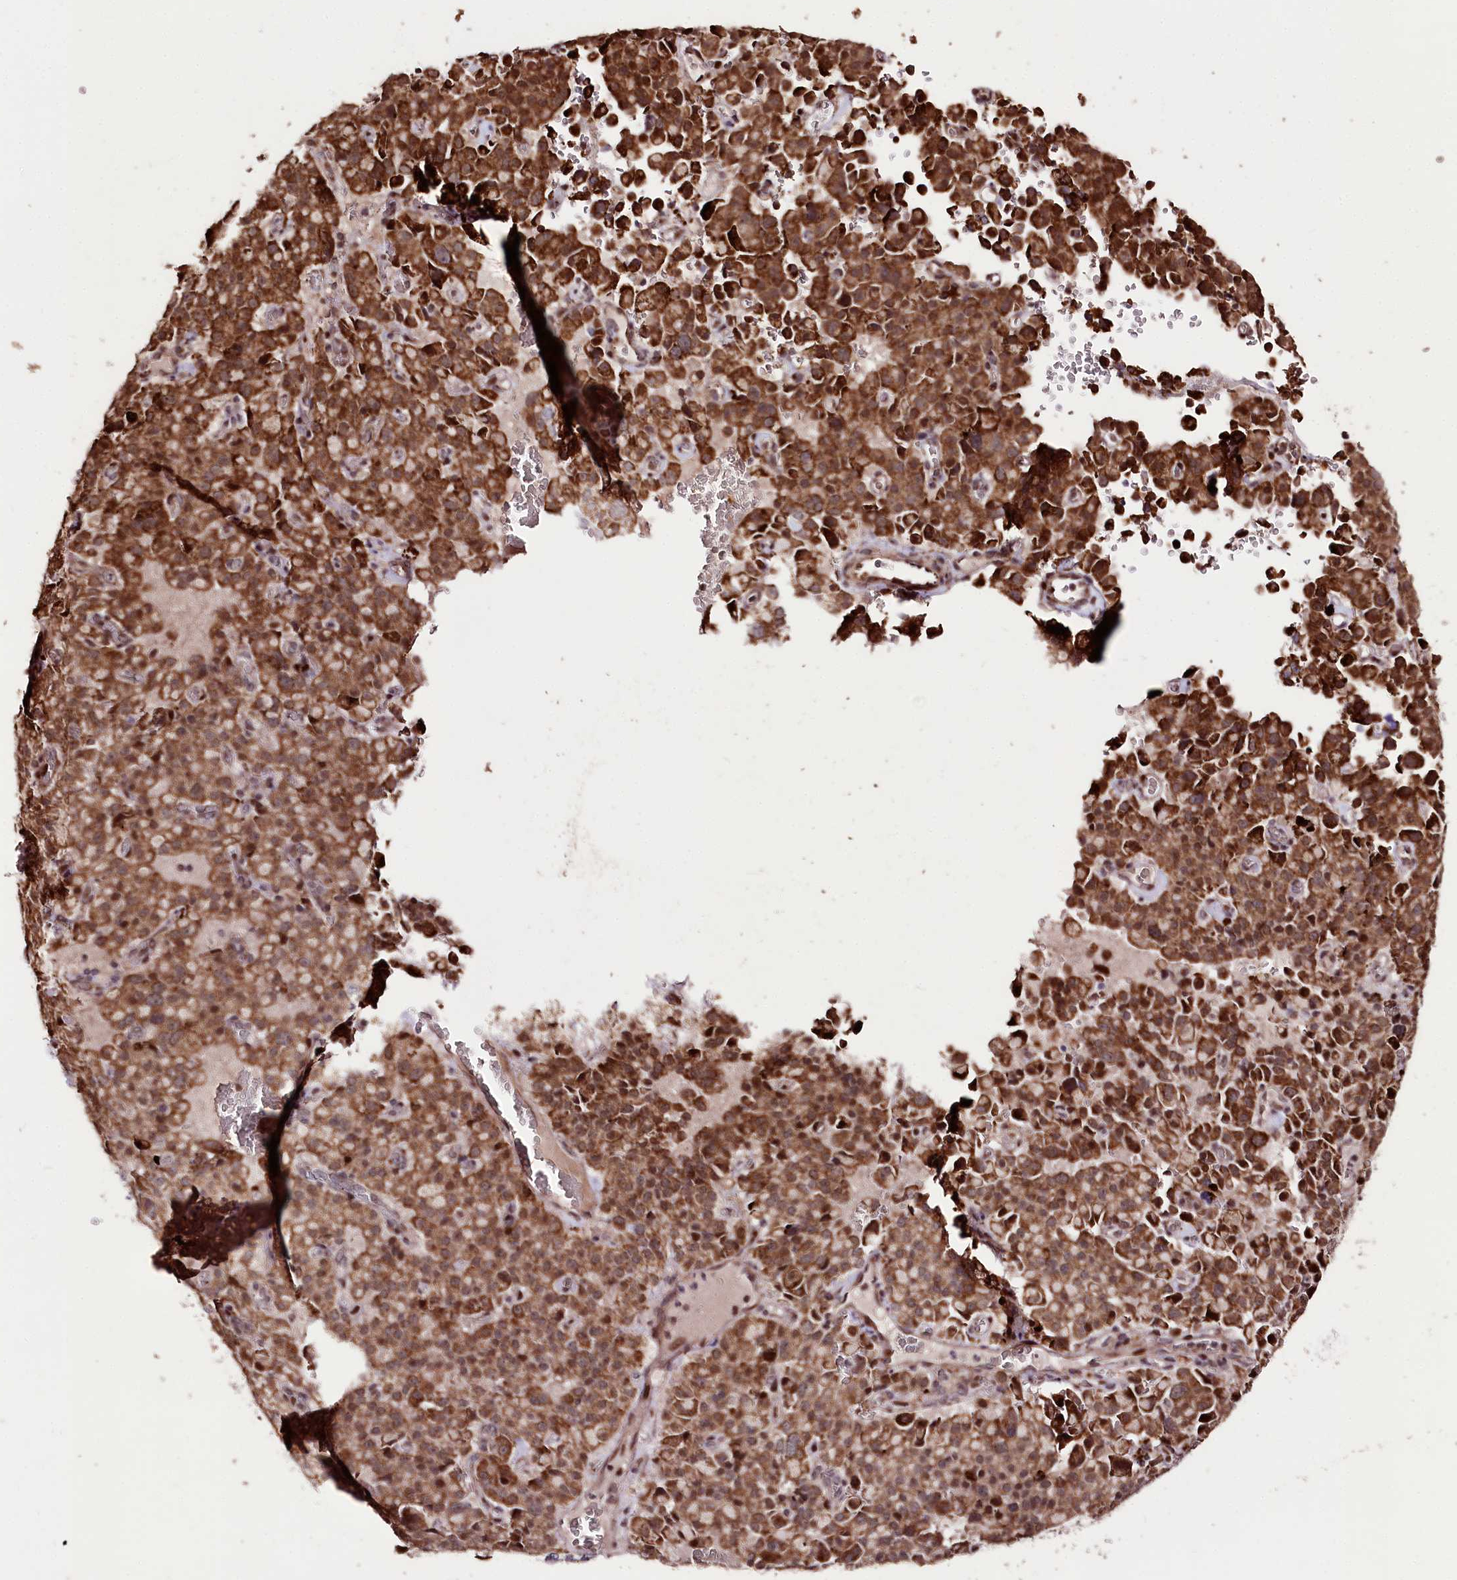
{"staining": {"intensity": "moderate", "quantity": ">75%", "location": "cytoplasmic/membranous"}, "tissue": "pancreatic cancer", "cell_type": "Tumor cells", "image_type": "cancer", "snomed": [{"axis": "morphology", "description": "Adenocarcinoma, NOS"}, {"axis": "topography", "description": "Pancreas"}], "caption": "Human adenocarcinoma (pancreatic) stained with a protein marker reveals moderate staining in tumor cells.", "gene": "CARD19", "patient": {"sex": "male", "age": 65}}